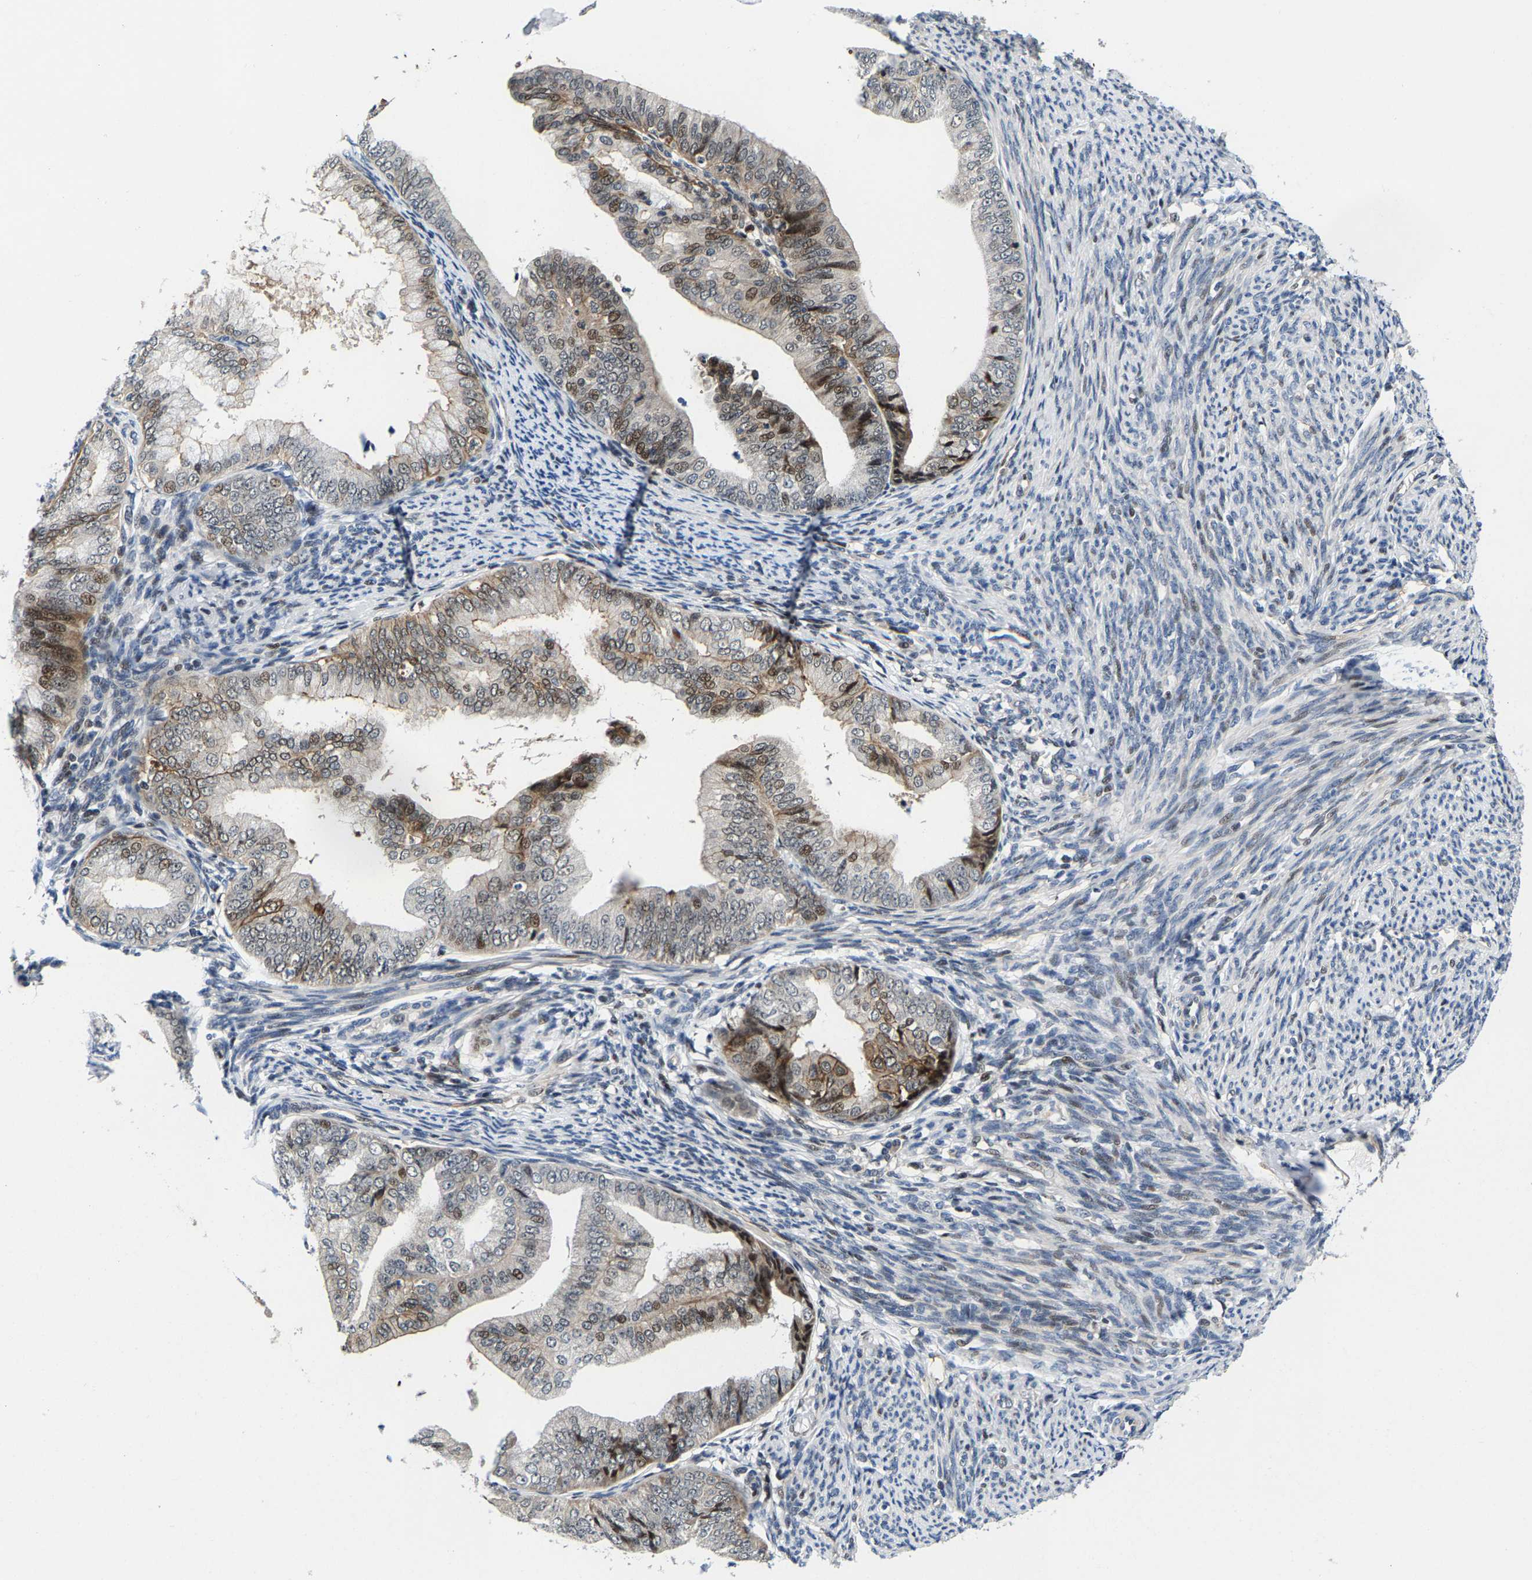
{"staining": {"intensity": "moderate", "quantity": "25%-75%", "location": "cytoplasmic/membranous,nuclear"}, "tissue": "endometrial cancer", "cell_type": "Tumor cells", "image_type": "cancer", "snomed": [{"axis": "morphology", "description": "Adenocarcinoma, NOS"}, {"axis": "topography", "description": "Endometrium"}], "caption": "Protein expression analysis of human endometrial adenocarcinoma reveals moderate cytoplasmic/membranous and nuclear staining in approximately 25%-75% of tumor cells.", "gene": "GTPBP10", "patient": {"sex": "female", "age": 63}}